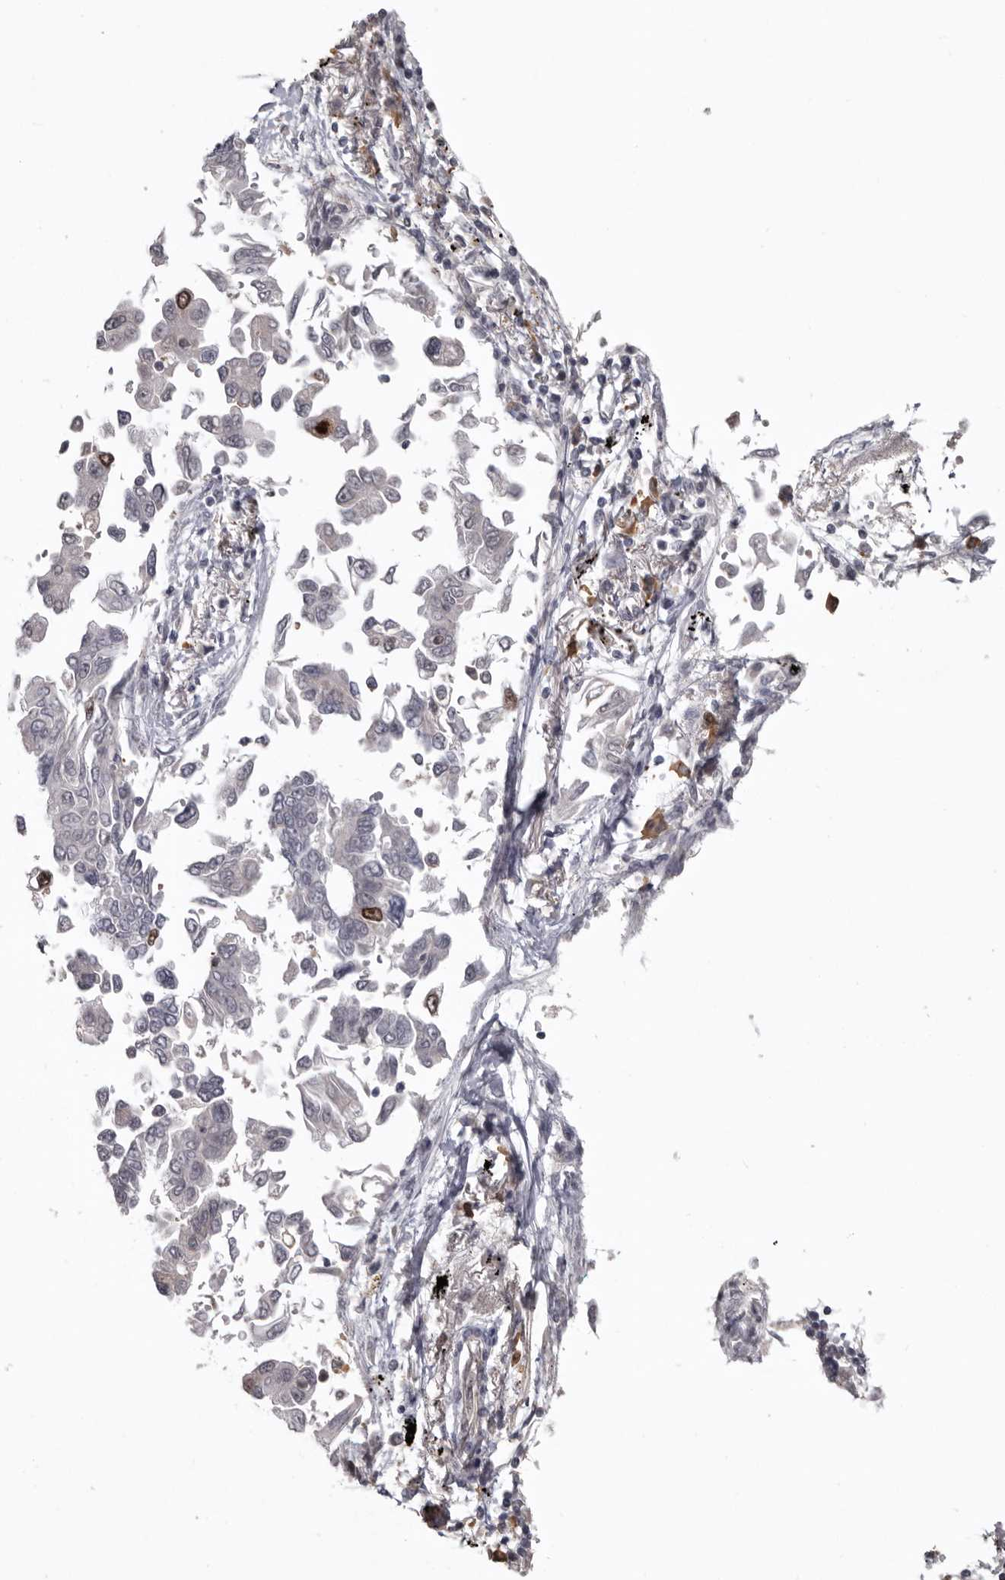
{"staining": {"intensity": "moderate", "quantity": "<25%", "location": "nuclear"}, "tissue": "lung cancer", "cell_type": "Tumor cells", "image_type": "cancer", "snomed": [{"axis": "morphology", "description": "Adenocarcinoma, NOS"}, {"axis": "topography", "description": "Lung"}], "caption": "The immunohistochemical stain labels moderate nuclear expression in tumor cells of lung cancer (adenocarcinoma) tissue.", "gene": "CDCA8", "patient": {"sex": "female", "age": 67}}